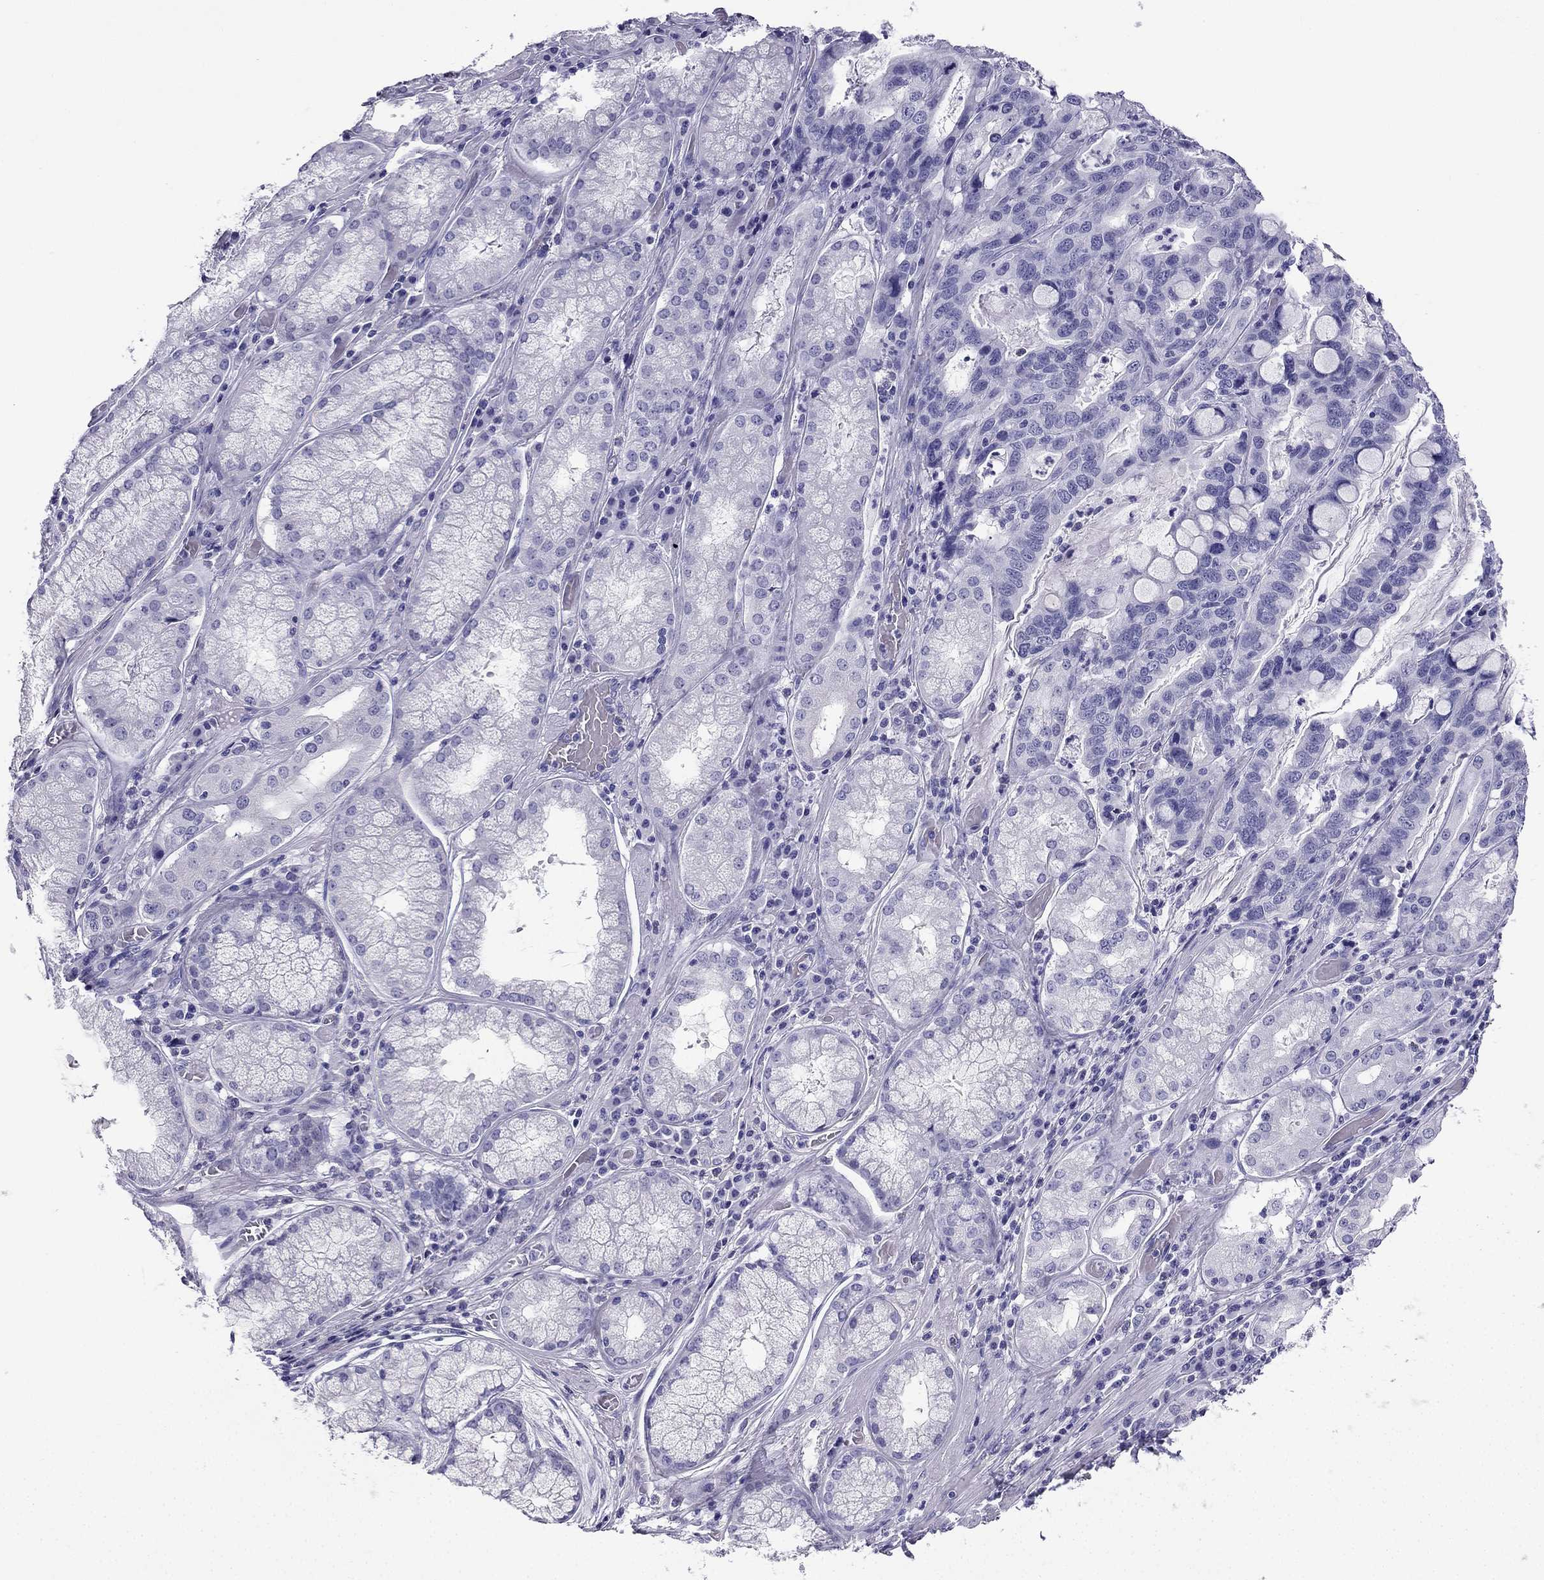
{"staining": {"intensity": "negative", "quantity": "none", "location": "none"}, "tissue": "stomach cancer", "cell_type": "Tumor cells", "image_type": "cancer", "snomed": [{"axis": "morphology", "description": "Adenocarcinoma, NOS"}, {"axis": "topography", "description": "Stomach, lower"}], "caption": "Tumor cells are negative for brown protein staining in stomach cancer.", "gene": "NPTX1", "patient": {"sex": "female", "age": 76}}